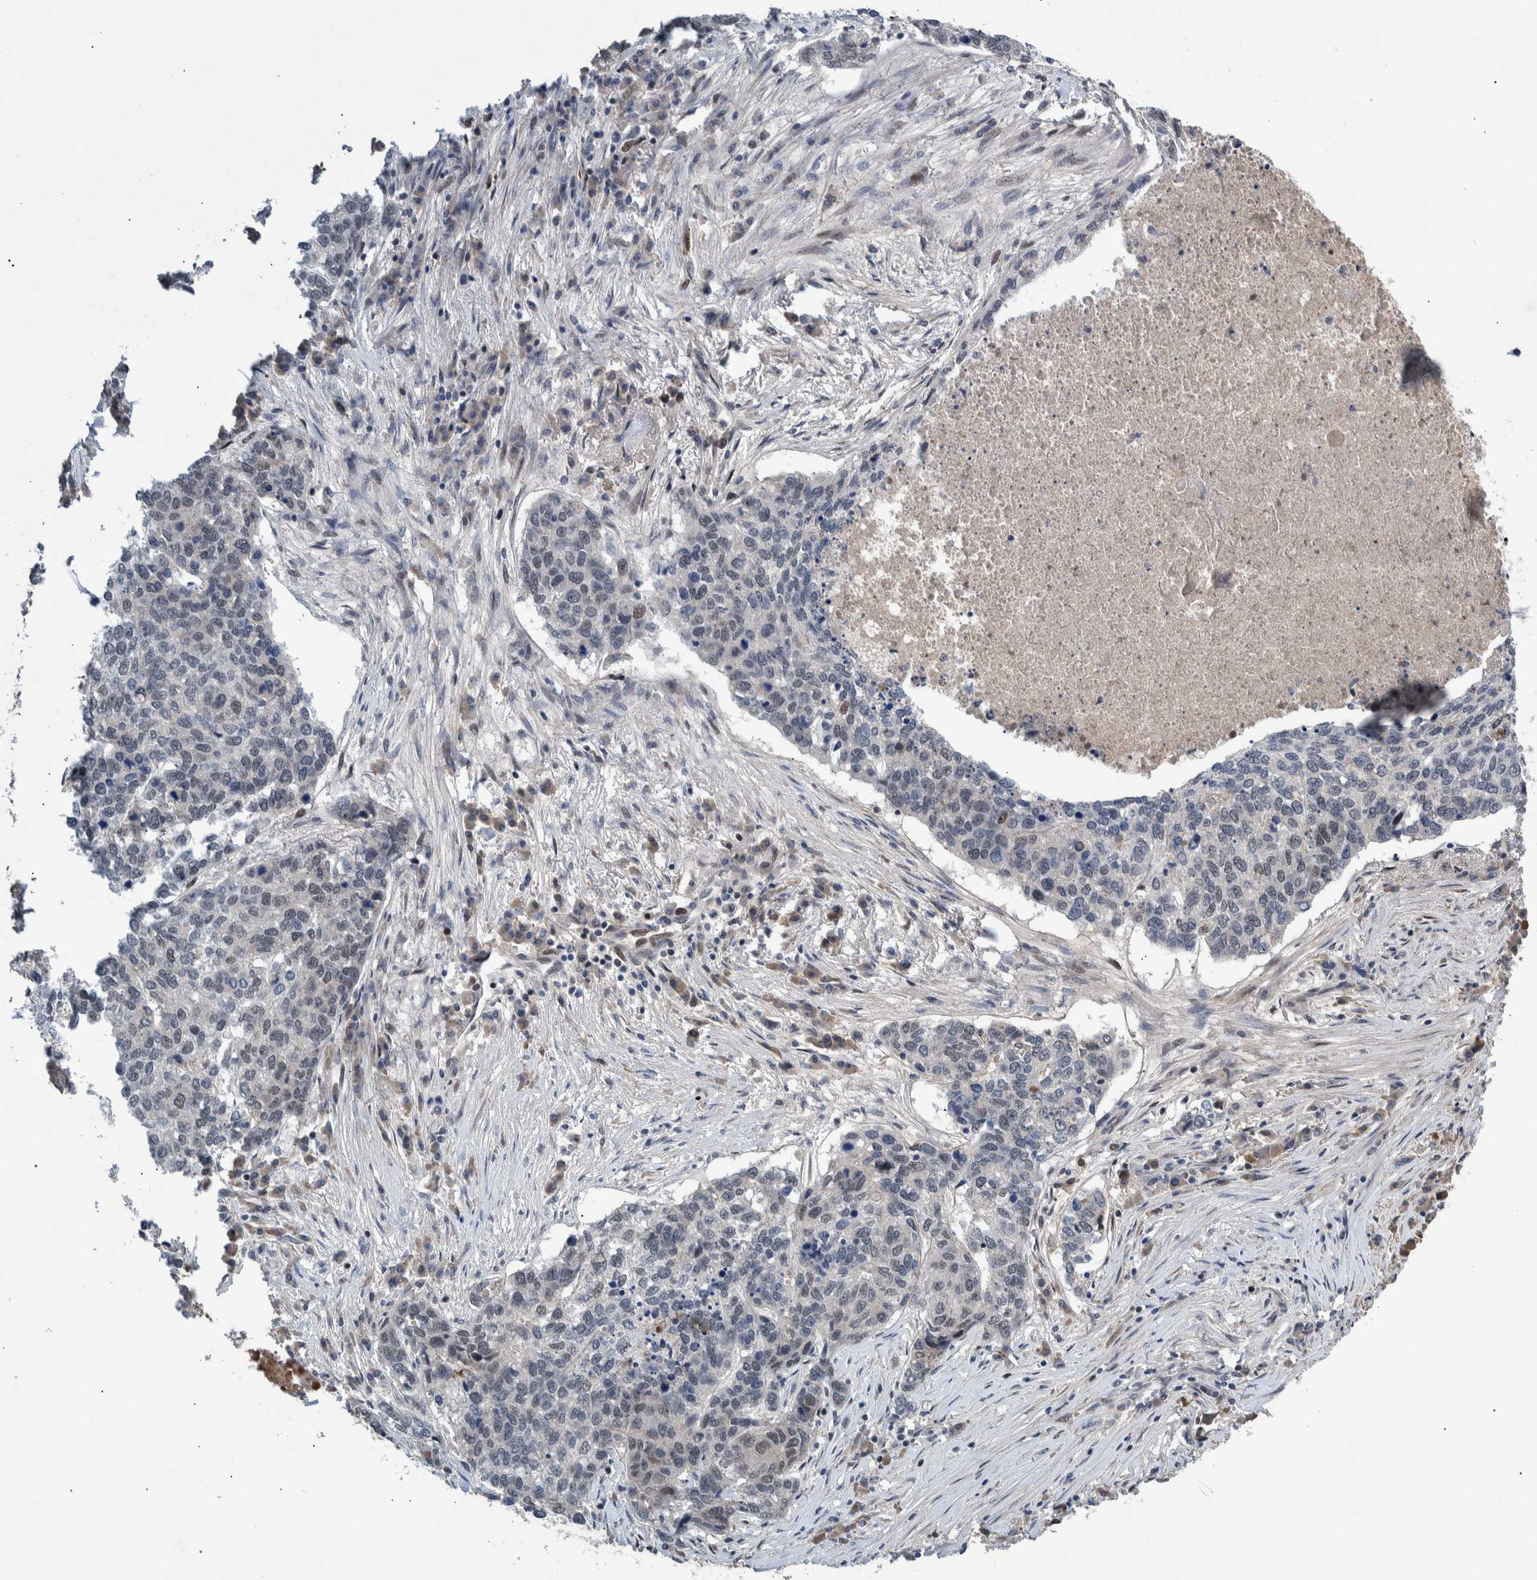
{"staining": {"intensity": "negative", "quantity": "none", "location": "none"}, "tissue": "lung cancer", "cell_type": "Tumor cells", "image_type": "cancer", "snomed": [{"axis": "morphology", "description": "Squamous cell carcinoma, NOS"}, {"axis": "topography", "description": "Lung"}], "caption": "A photomicrograph of lung cancer stained for a protein exhibits no brown staining in tumor cells. (DAB (3,3'-diaminobenzidine) IHC visualized using brightfield microscopy, high magnification).", "gene": "ESRP1", "patient": {"sex": "female", "age": 63}}